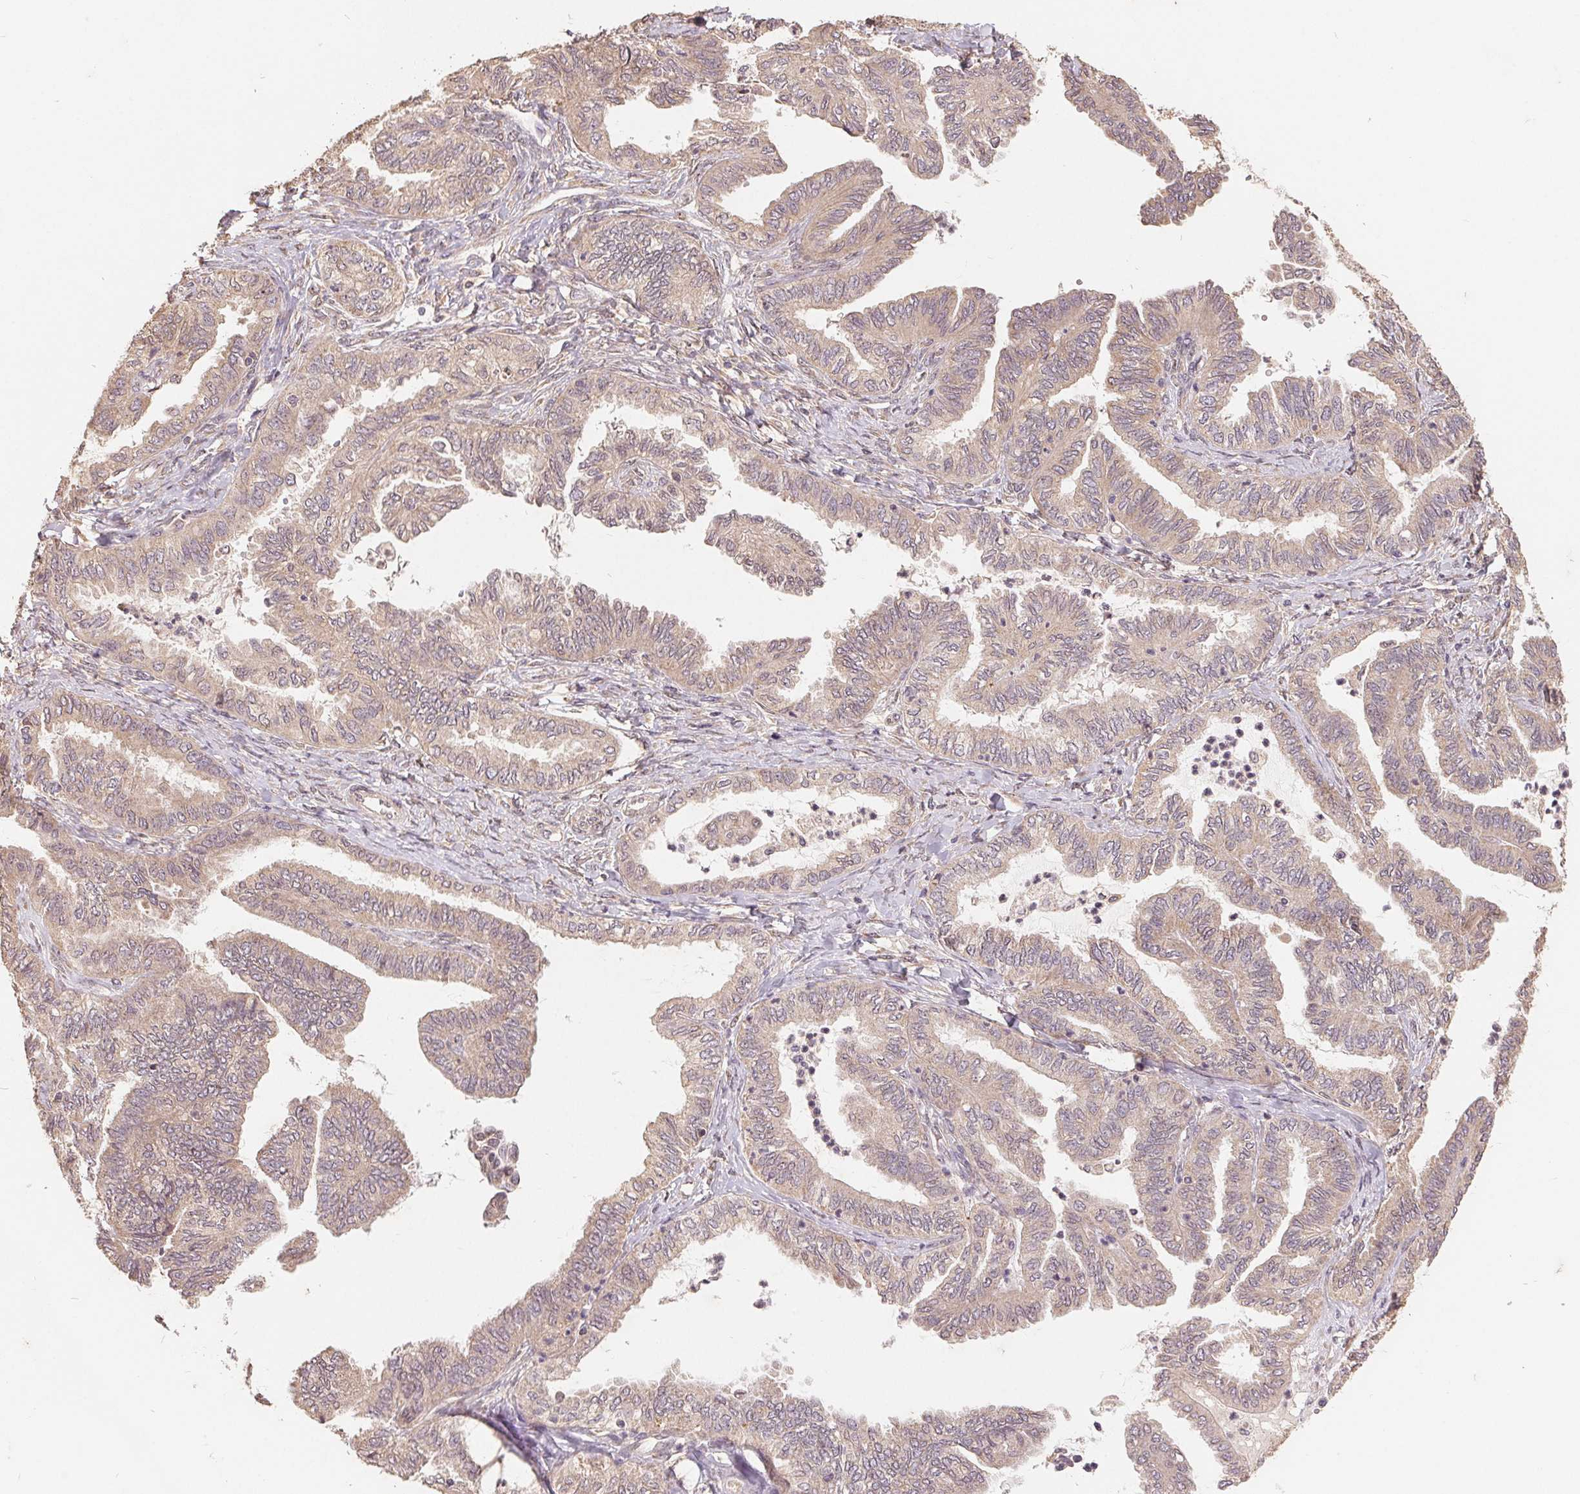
{"staining": {"intensity": "weak", "quantity": ">75%", "location": "cytoplasmic/membranous"}, "tissue": "ovarian cancer", "cell_type": "Tumor cells", "image_type": "cancer", "snomed": [{"axis": "morphology", "description": "Carcinoma, endometroid"}, {"axis": "topography", "description": "Ovary"}], "caption": "Protein expression analysis of human endometroid carcinoma (ovarian) reveals weak cytoplasmic/membranous staining in approximately >75% of tumor cells.", "gene": "CDIPT", "patient": {"sex": "female", "age": 70}}